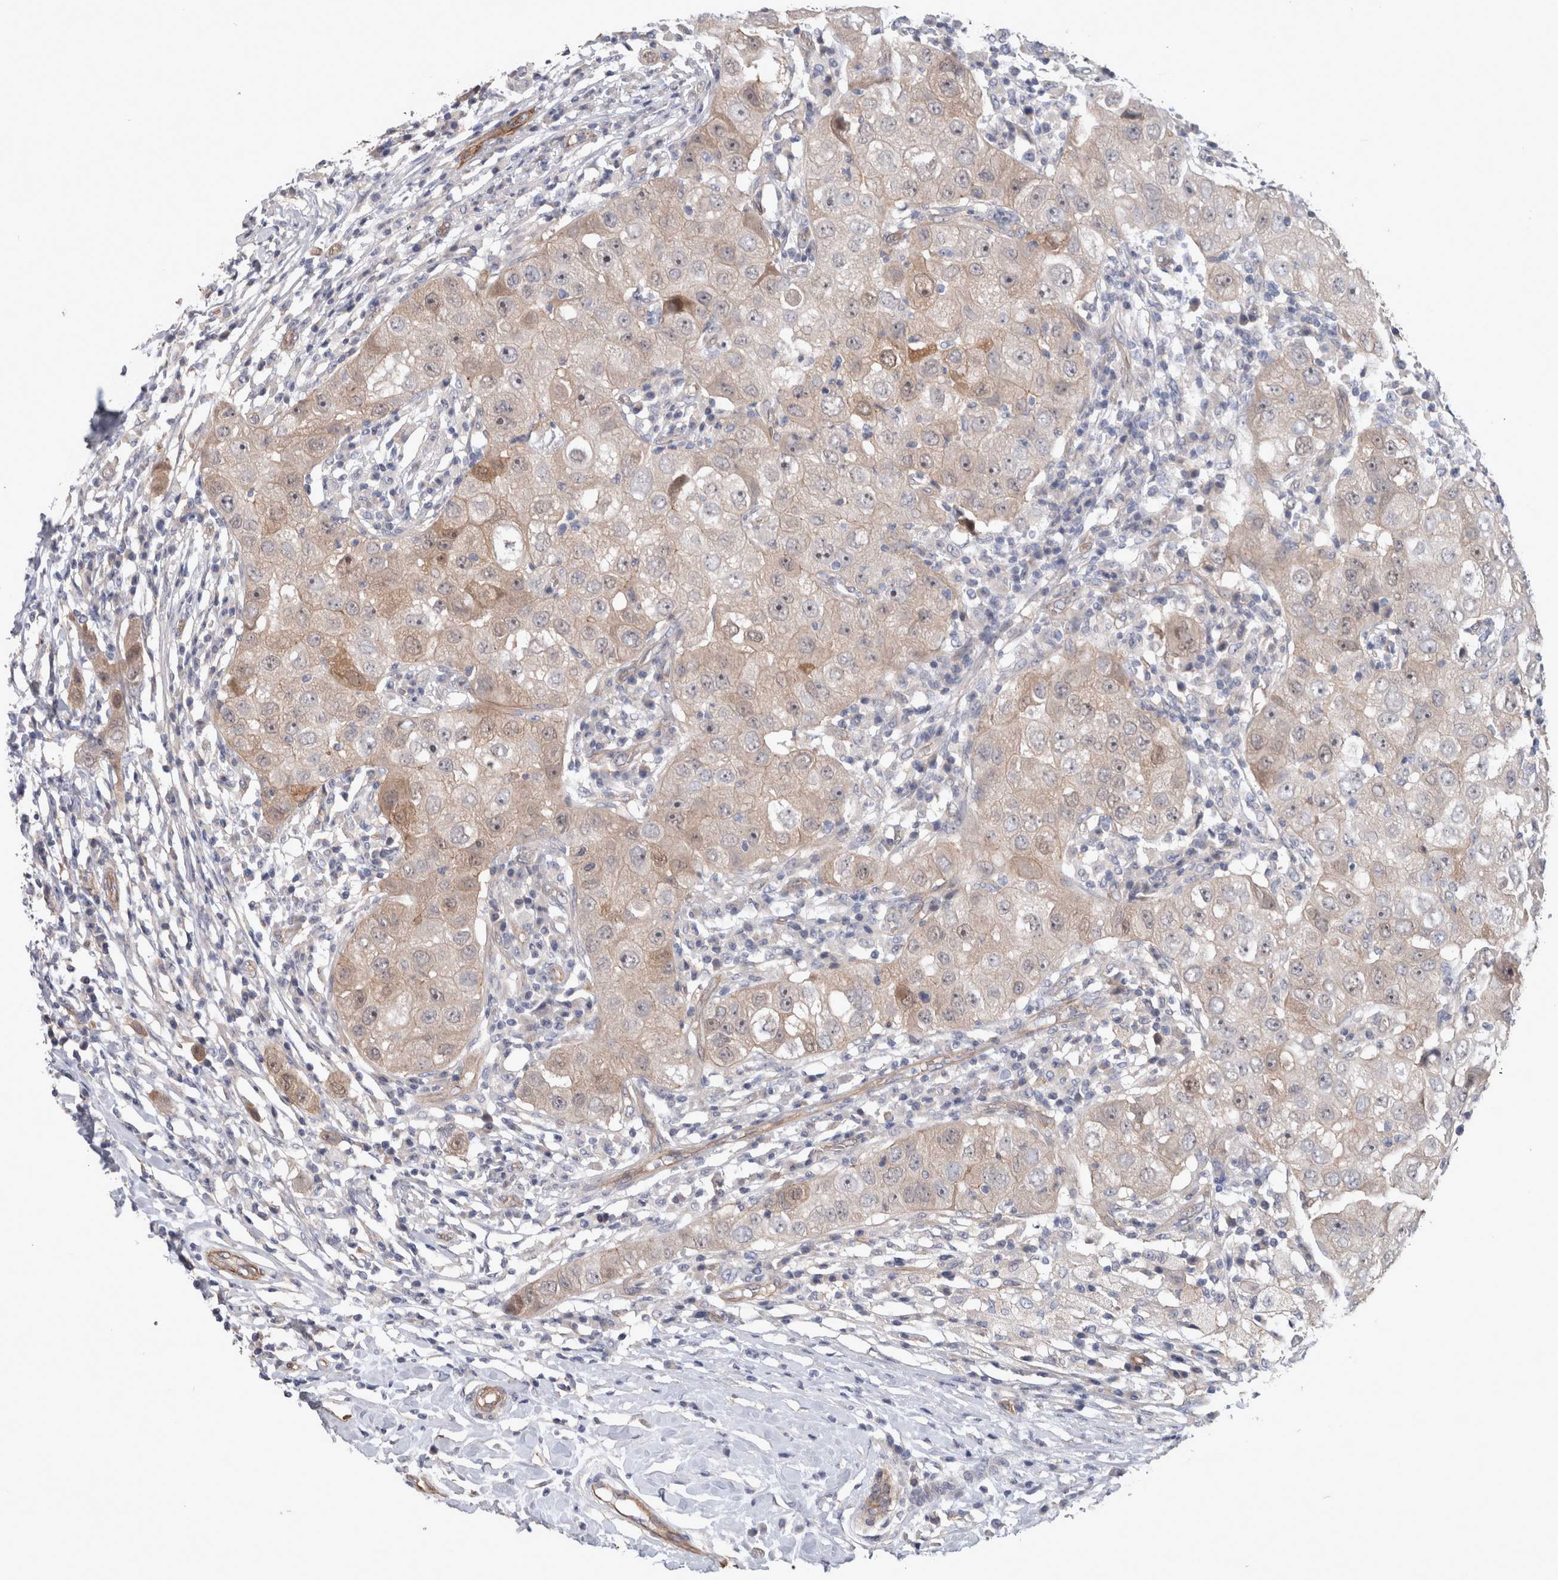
{"staining": {"intensity": "moderate", "quantity": "25%-75%", "location": "cytoplasmic/membranous"}, "tissue": "breast cancer", "cell_type": "Tumor cells", "image_type": "cancer", "snomed": [{"axis": "morphology", "description": "Duct carcinoma"}, {"axis": "topography", "description": "Breast"}], "caption": "A histopathology image of breast invasive ductal carcinoma stained for a protein demonstrates moderate cytoplasmic/membranous brown staining in tumor cells.", "gene": "BCAM", "patient": {"sex": "female", "age": 27}}